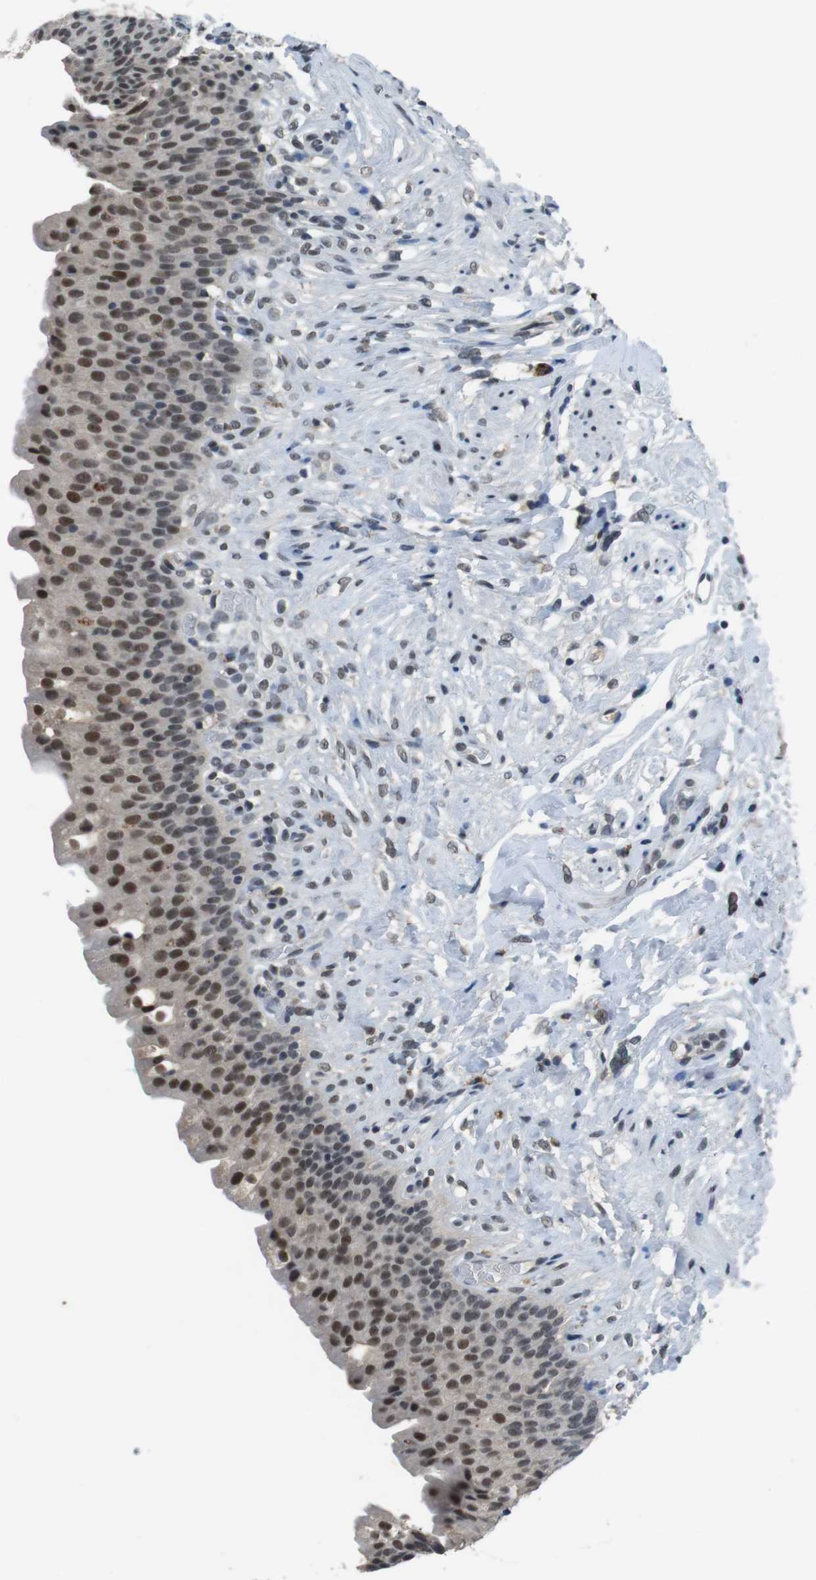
{"staining": {"intensity": "moderate", "quantity": ">75%", "location": "cytoplasmic/membranous,nuclear"}, "tissue": "urinary bladder", "cell_type": "Urothelial cells", "image_type": "normal", "snomed": [{"axis": "morphology", "description": "Normal tissue, NOS"}, {"axis": "topography", "description": "Urinary bladder"}], "caption": "DAB immunohistochemical staining of unremarkable urinary bladder shows moderate cytoplasmic/membranous,nuclear protein staining in approximately >75% of urothelial cells. (Stains: DAB (3,3'-diaminobenzidine) in brown, nuclei in blue, Microscopy: brightfield microscopy at high magnification).", "gene": "USP7", "patient": {"sex": "female", "age": 79}}